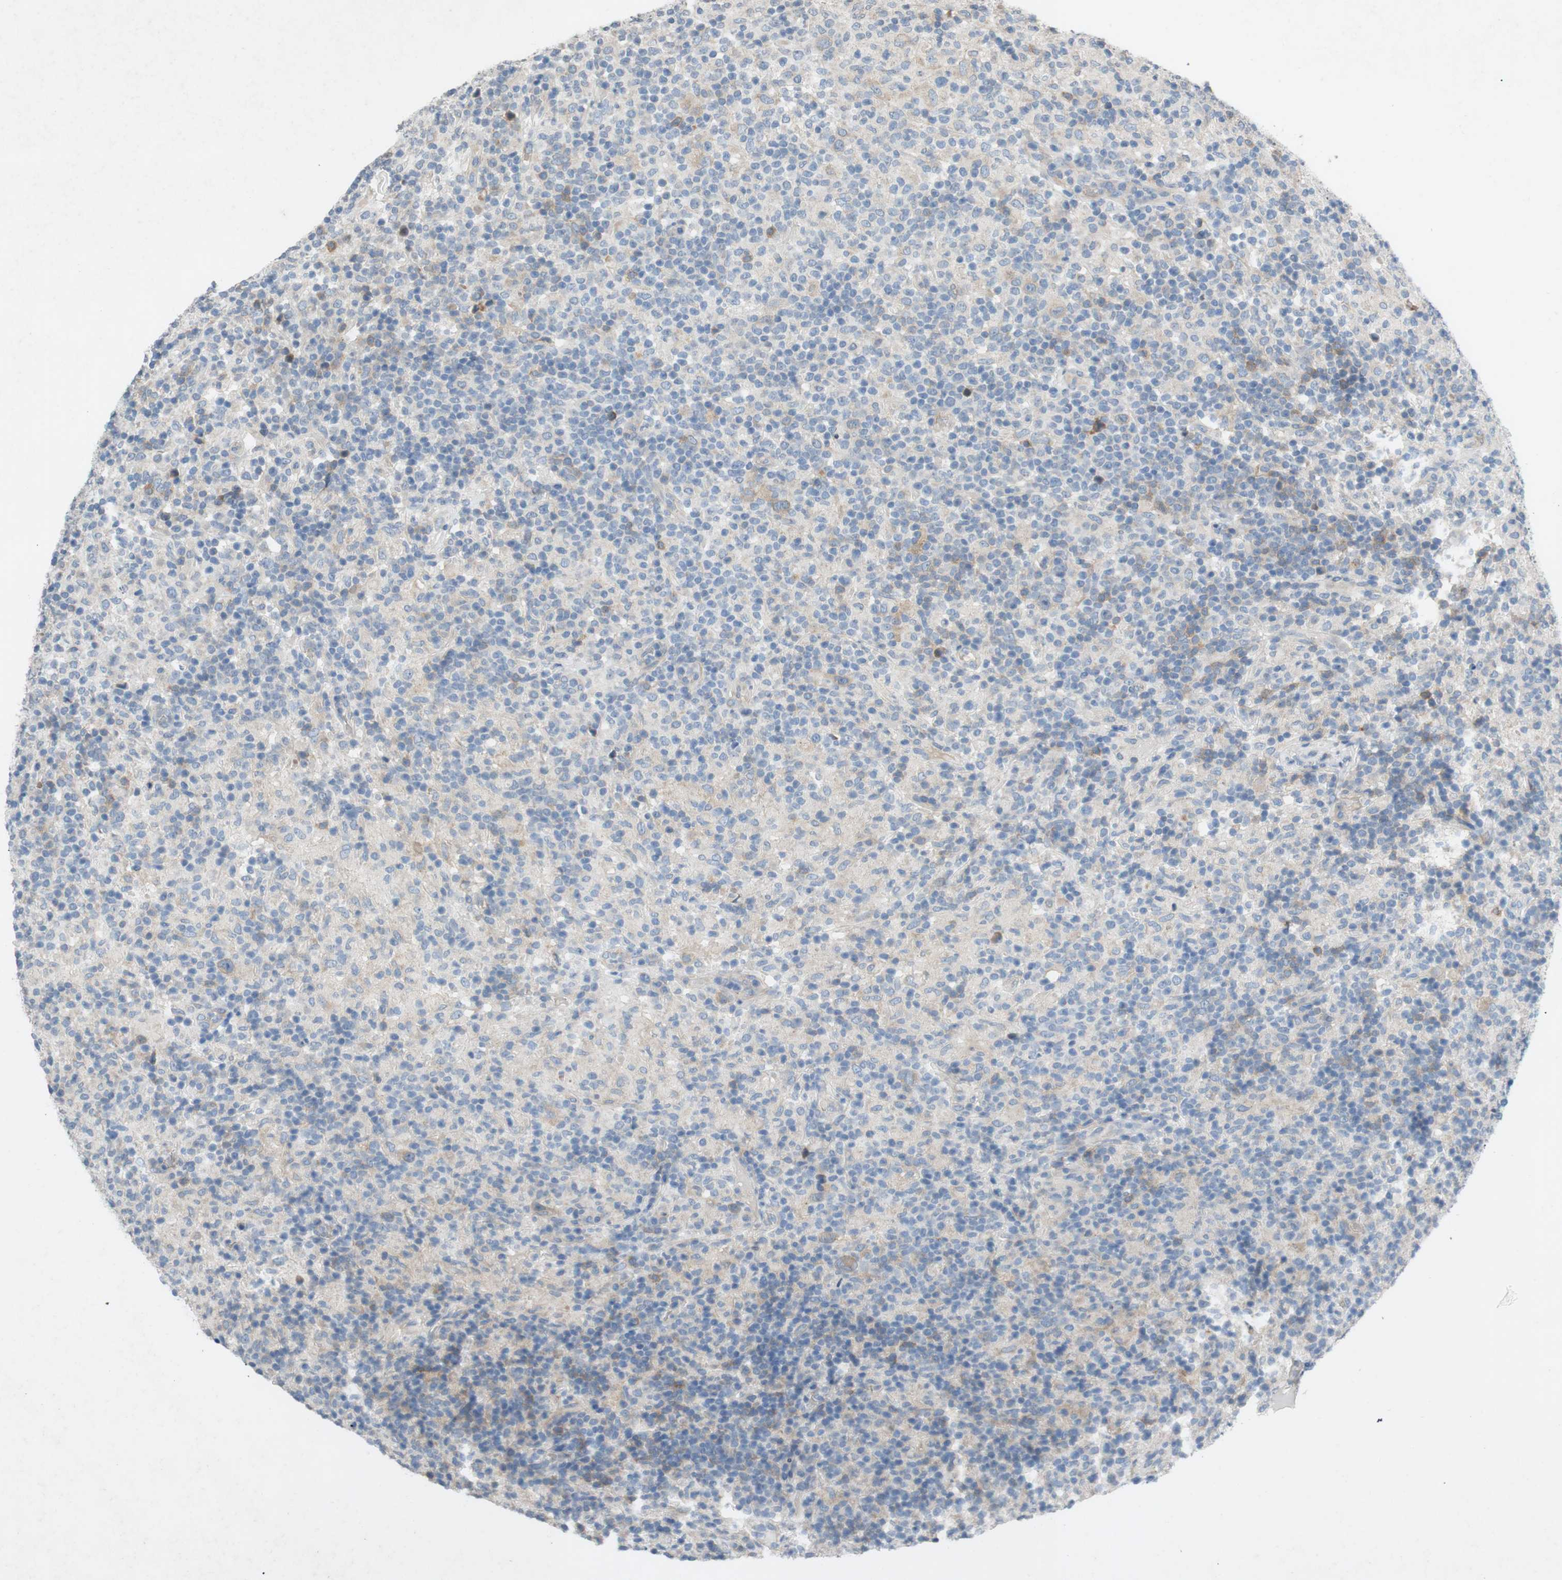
{"staining": {"intensity": "weak", "quantity": ">75%", "location": "cytoplasmic/membranous"}, "tissue": "lymphoma", "cell_type": "Tumor cells", "image_type": "cancer", "snomed": [{"axis": "morphology", "description": "Hodgkin's disease, NOS"}, {"axis": "topography", "description": "Lymph node"}], "caption": "IHC photomicrograph of lymphoma stained for a protein (brown), which demonstrates low levels of weak cytoplasmic/membranous positivity in about >75% of tumor cells.", "gene": "ADD2", "patient": {"sex": "male", "age": 70}}